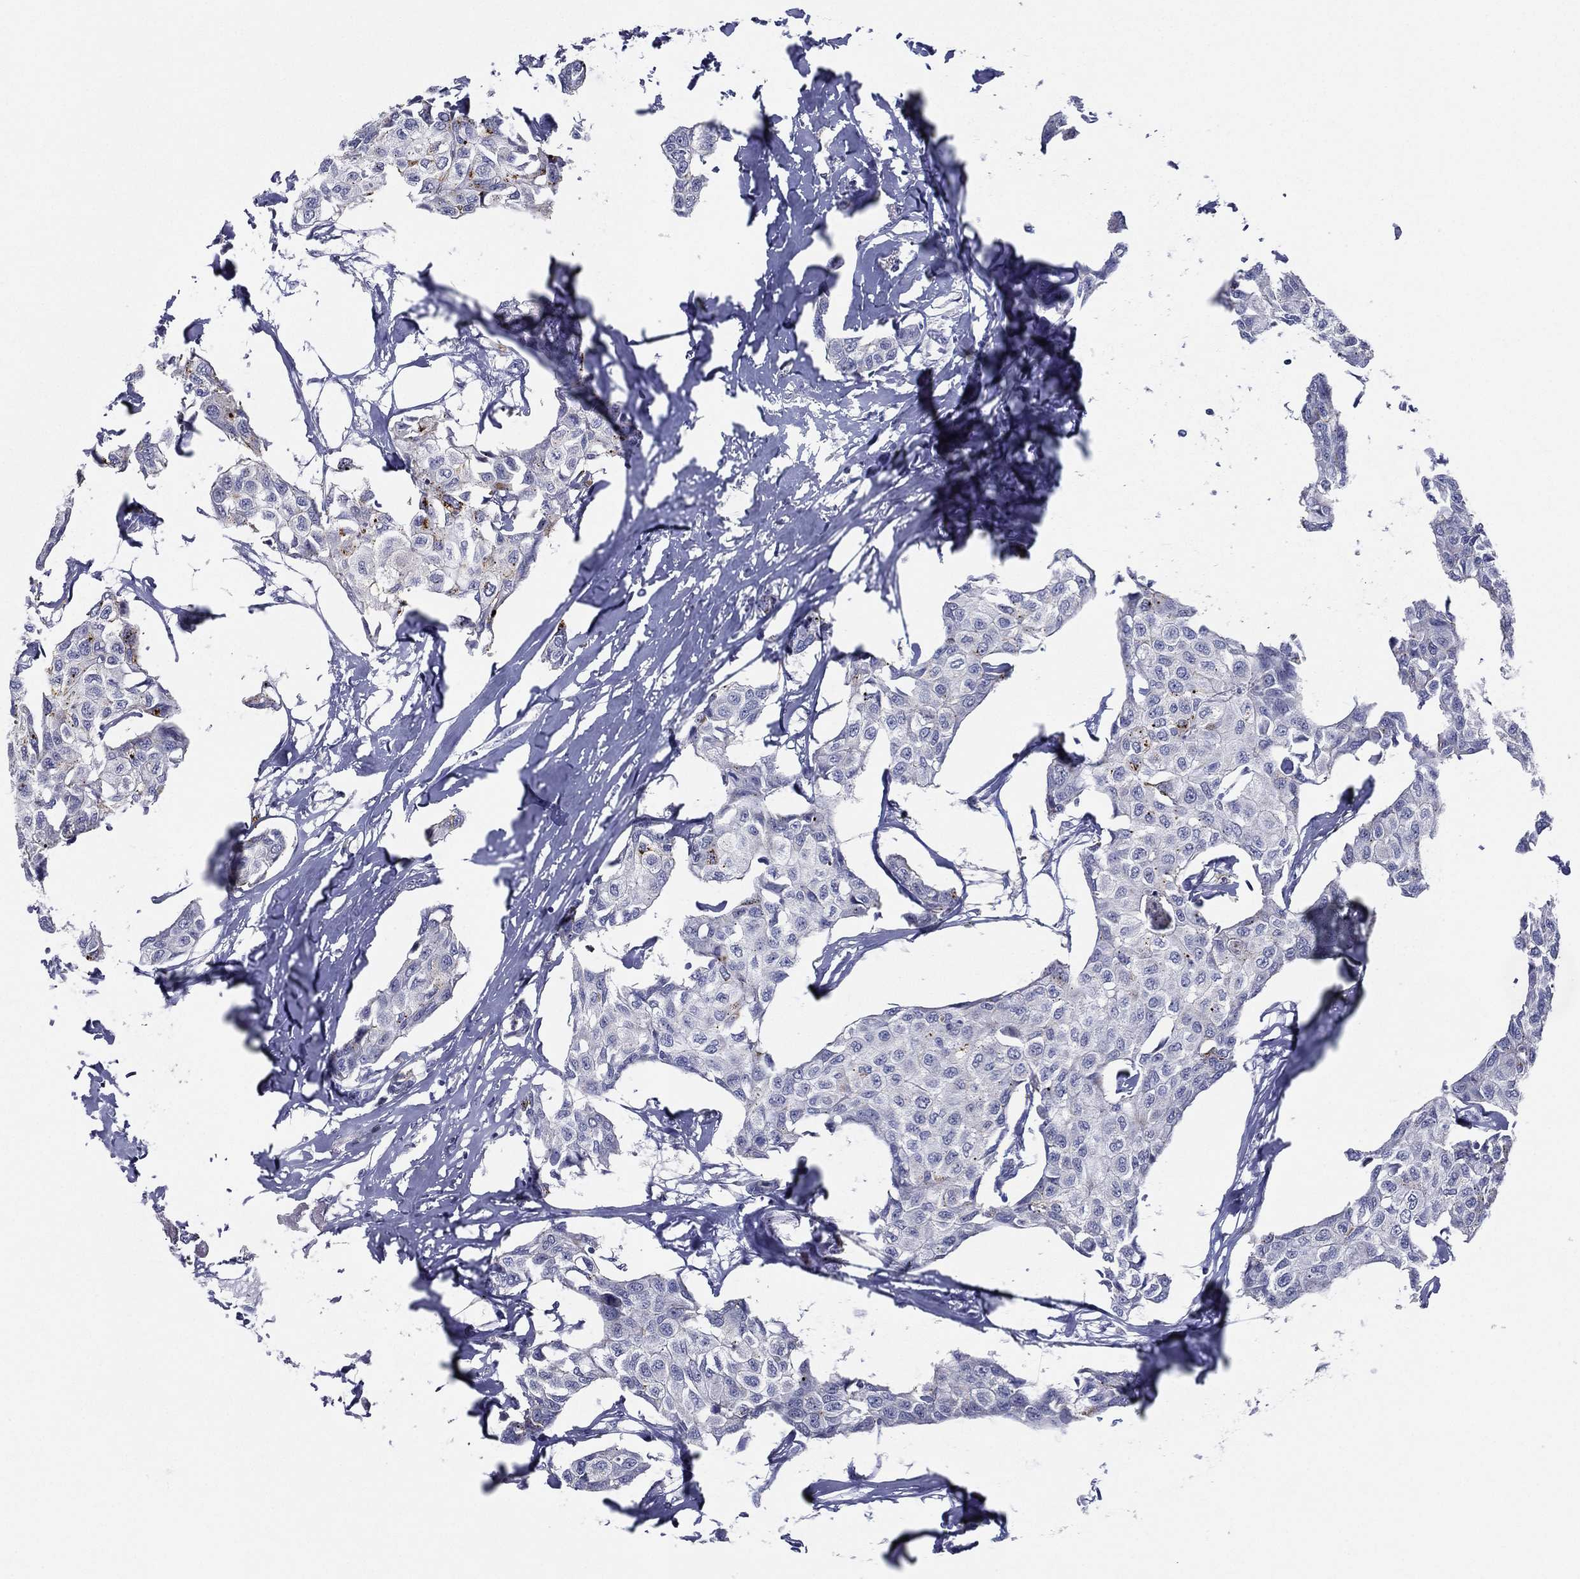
{"staining": {"intensity": "negative", "quantity": "none", "location": "none"}, "tissue": "breast cancer", "cell_type": "Tumor cells", "image_type": "cancer", "snomed": [{"axis": "morphology", "description": "Duct carcinoma"}, {"axis": "topography", "description": "Breast"}], "caption": "This is a image of IHC staining of breast cancer (intraductal carcinoma), which shows no staining in tumor cells. (IHC, brightfield microscopy, high magnification).", "gene": "SLC13A4", "patient": {"sex": "female", "age": 80}}